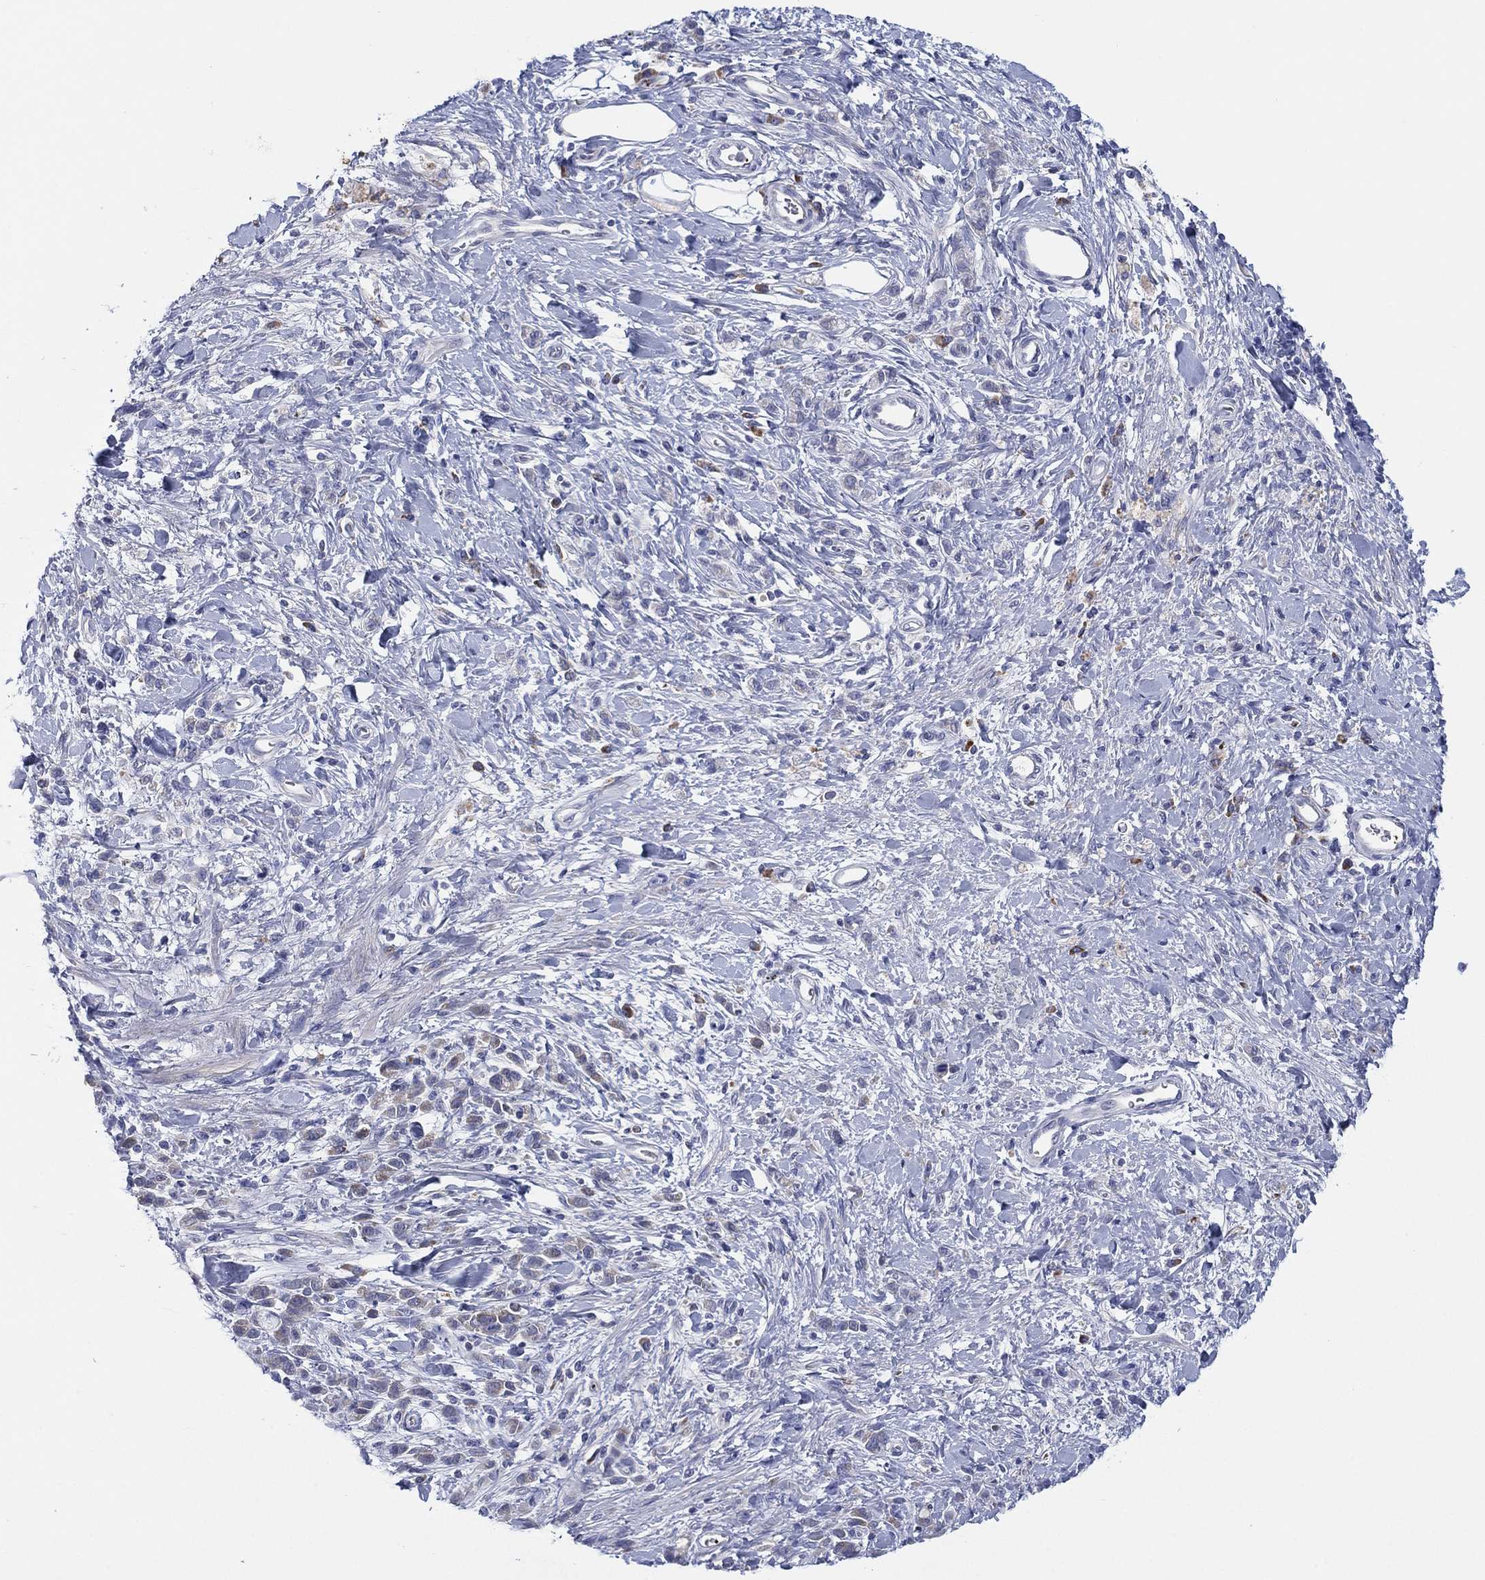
{"staining": {"intensity": "weak", "quantity": ">75%", "location": "cytoplasmic/membranous"}, "tissue": "stomach cancer", "cell_type": "Tumor cells", "image_type": "cancer", "snomed": [{"axis": "morphology", "description": "Adenocarcinoma, NOS"}, {"axis": "topography", "description": "Stomach"}], "caption": "High-magnification brightfield microscopy of stomach cancer stained with DAB (3,3'-diaminobenzidine) (brown) and counterstained with hematoxylin (blue). tumor cells exhibit weak cytoplasmic/membranous staining is present in about>75% of cells.", "gene": "TMEM40", "patient": {"sex": "male", "age": 77}}